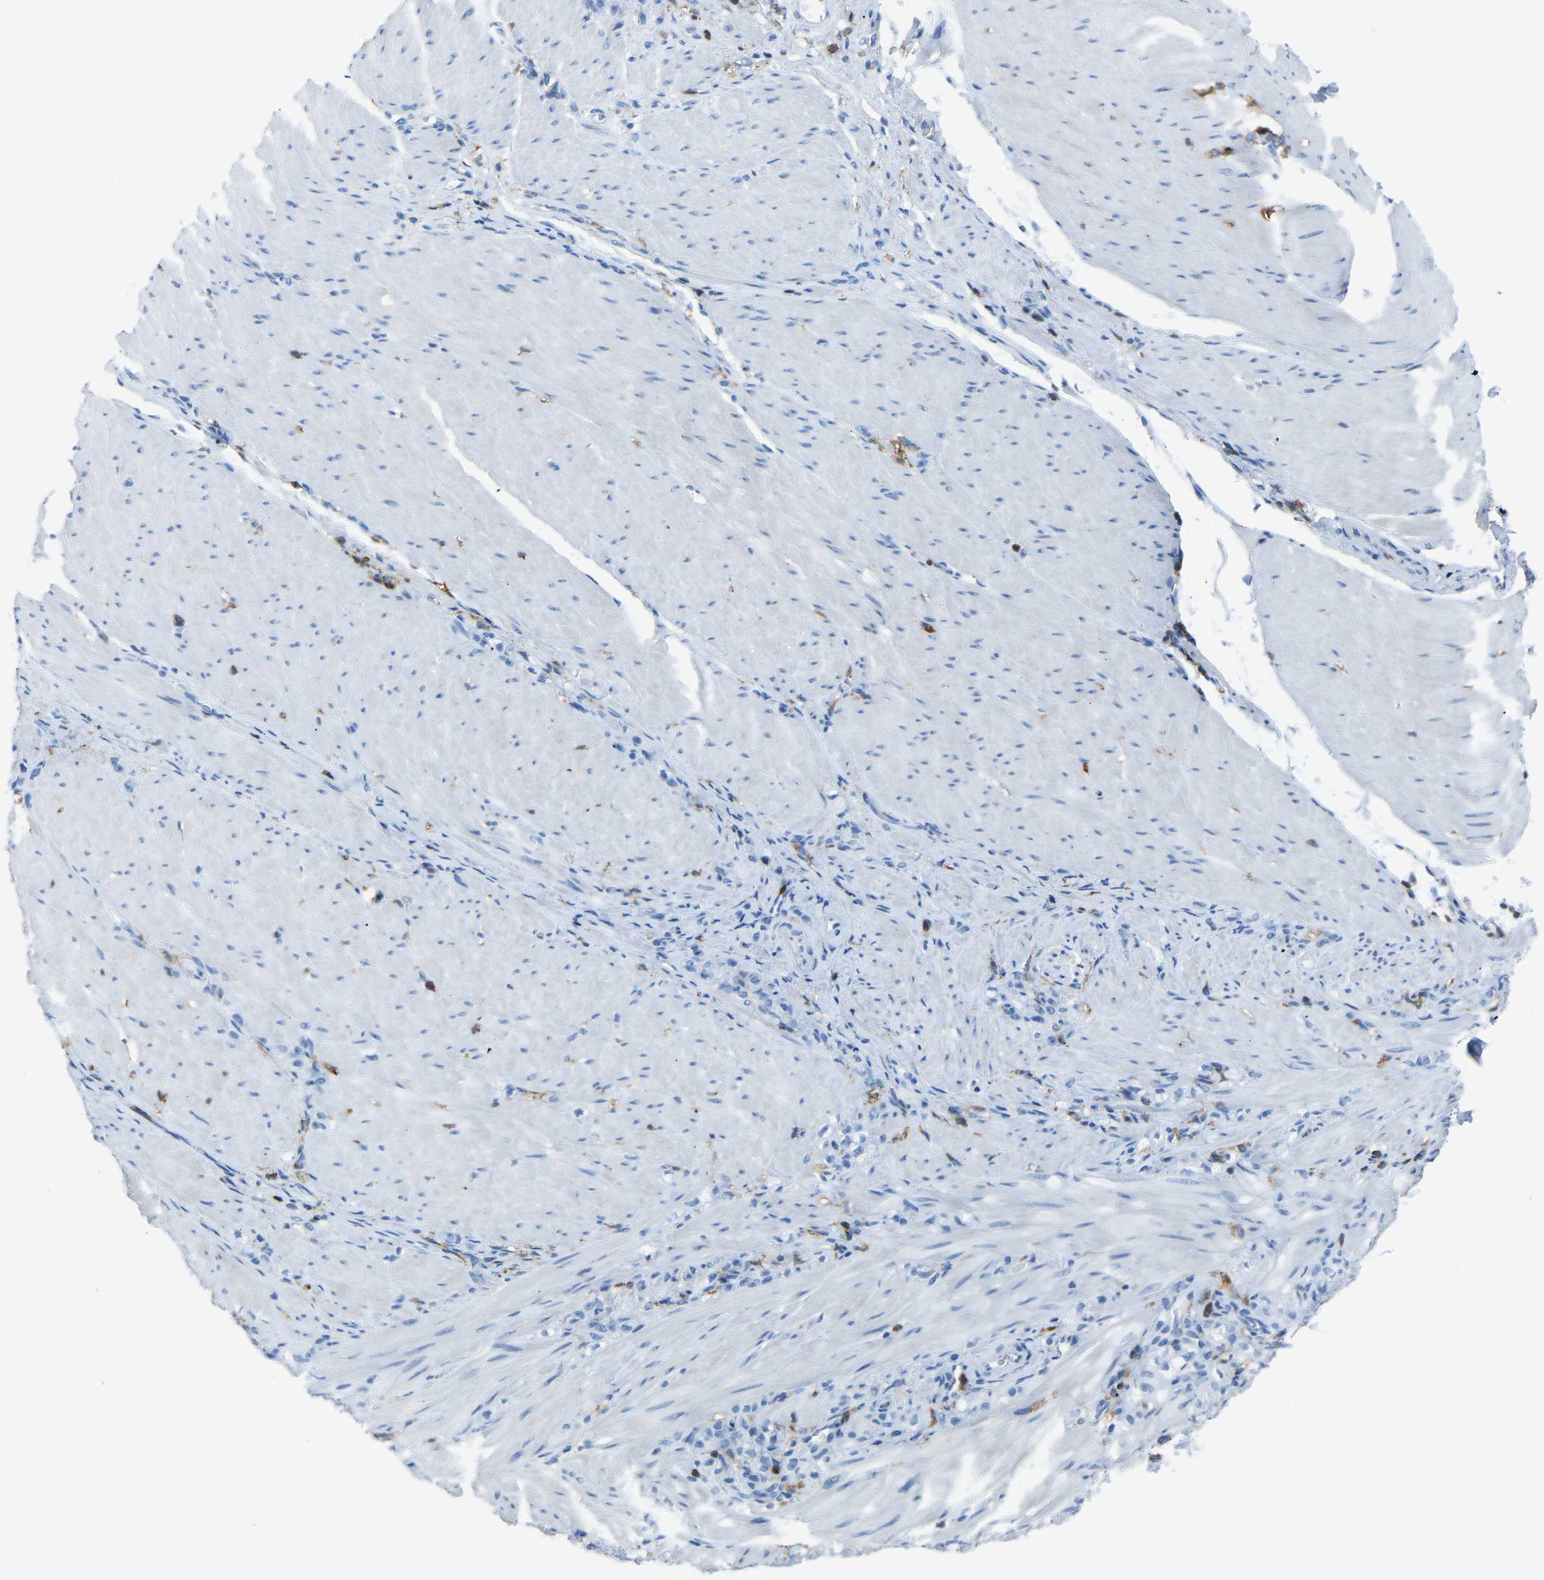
{"staining": {"intensity": "negative", "quantity": "none", "location": "none"}, "tissue": "stomach cancer", "cell_type": "Tumor cells", "image_type": "cancer", "snomed": [{"axis": "morphology", "description": "Normal tissue, NOS"}, {"axis": "morphology", "description": "Adenocarcinoma, NOS"}, {"axis": "topography", "description": "Stomach"}], "caption": "This is an IHC micrograph of stomach cancer. There is no positivity in tumor cells.", "gene": "LSP1", "patient": {"sex": "male", "age": 82}}